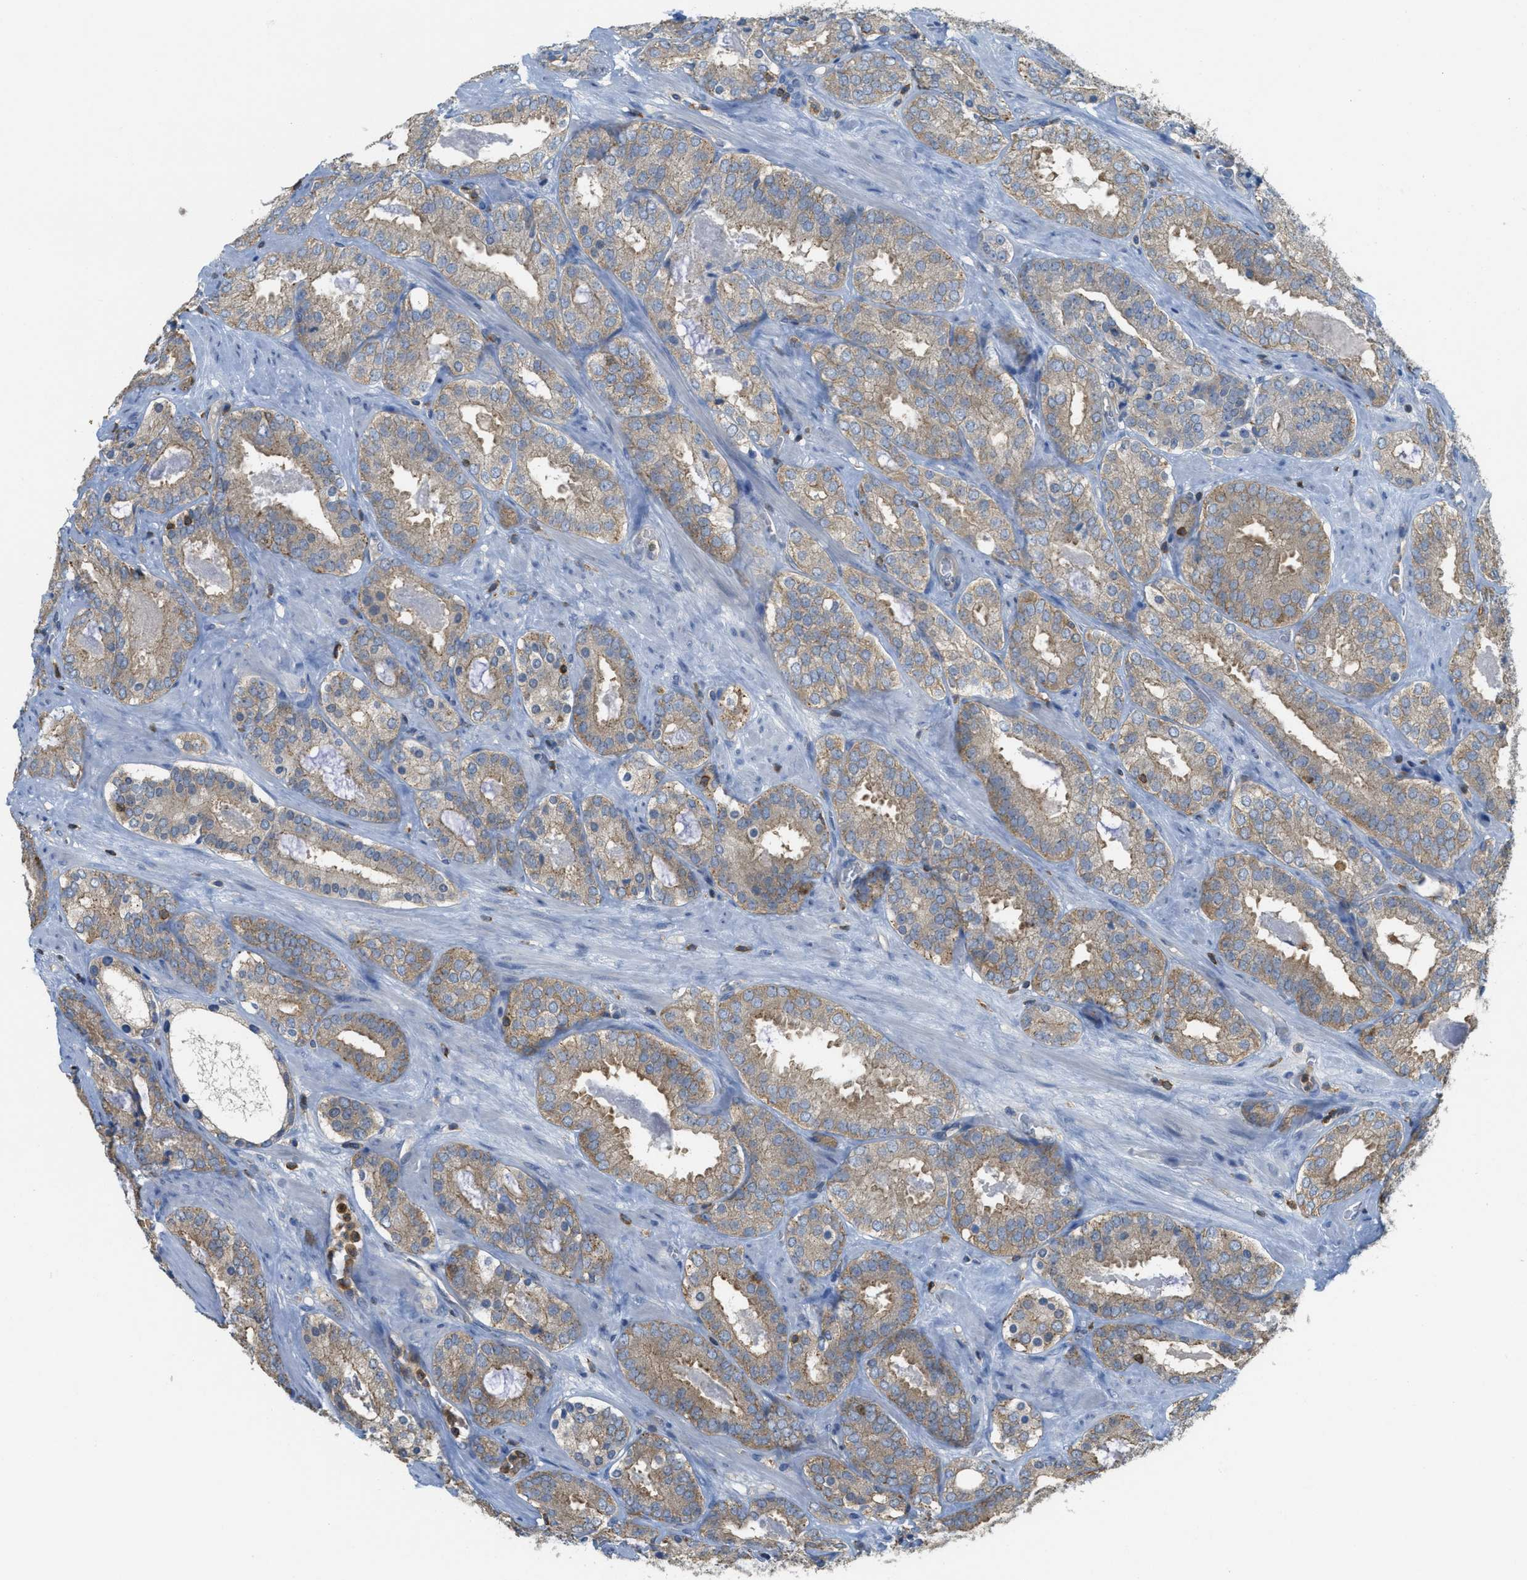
{"staining": {"intensity": "weak", "quantity": ">75%", "location": "cytoplasmic/membranous"}, "tissue": "prostate cancer", "cell_type": "Tumor cells", "image_type": "cancer", "snomed": [{"axis": "morphology", "description": "Adenocarcinoma, Low grade"}, {"axis": "topography", "description": "Prostate"}], "caption": "Prostate cancer (adenocarcinoma (low-grade)) stained with a brown dye shows weak cytoplasmic/membranous positive staining in approximately >75% of tumor cells.", "gene": "GRIK2", "patient": {"sex": "male", "age": 69}}